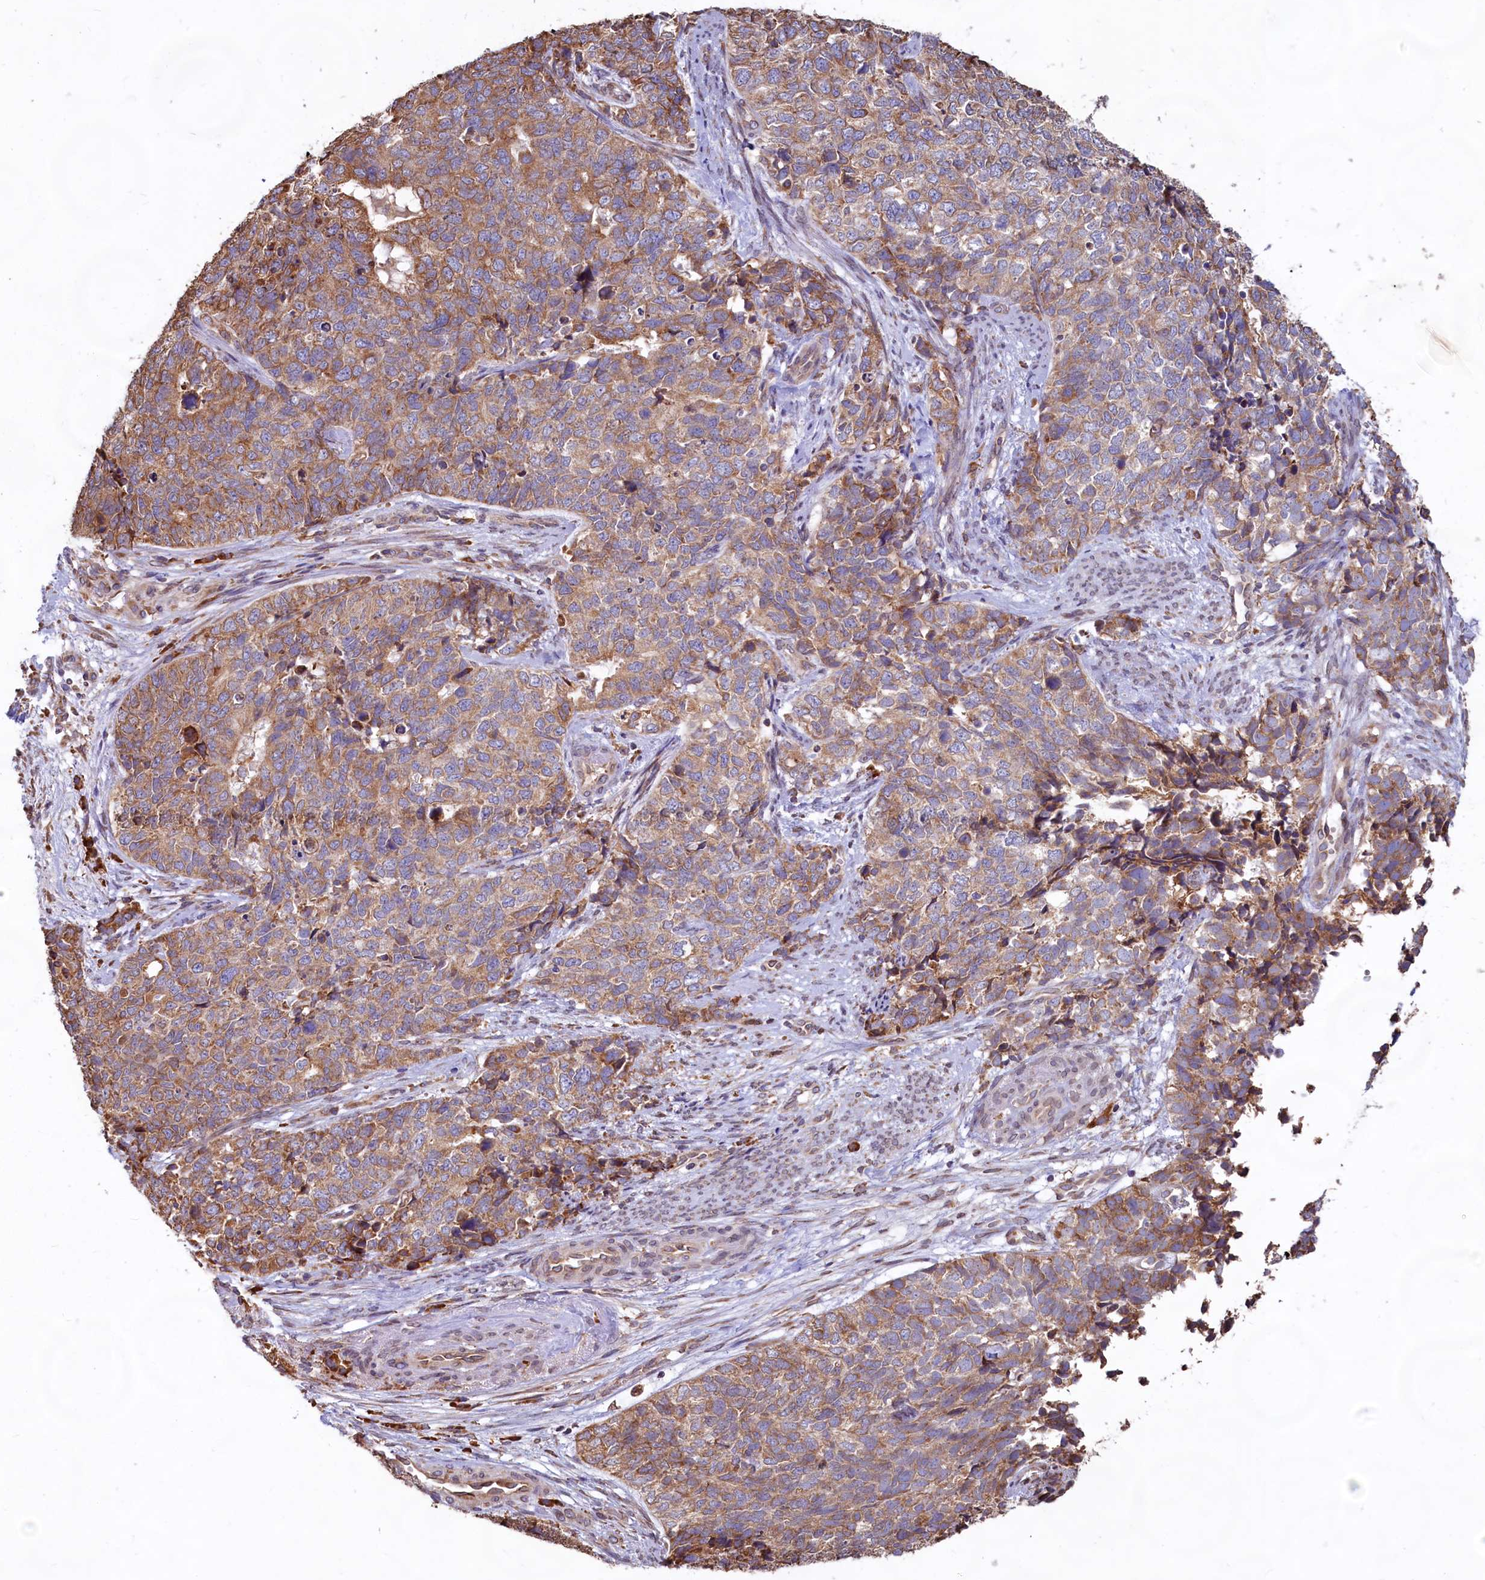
{"staining": {"intensity": "moderate", "quantity": ">75%", "location": "cytoplasmic/membranous"}, "tissue": "cervical cancer", "cell_type": "Tumor cells", "image_type": "cancer", "snomed": [{"axis": "morphology", "description": "Squamous cell carcinoma, NOS"}, {"axis": "topography", "description": "Cervix"}], "caption": "A brown stain shows moderate cytoplasmic/membranous staining of a protein in human cervical squamous cell carcinoma tumor cells.", "gene": "TBC1D19", "patient": {"sex": "female", "age": 63}}